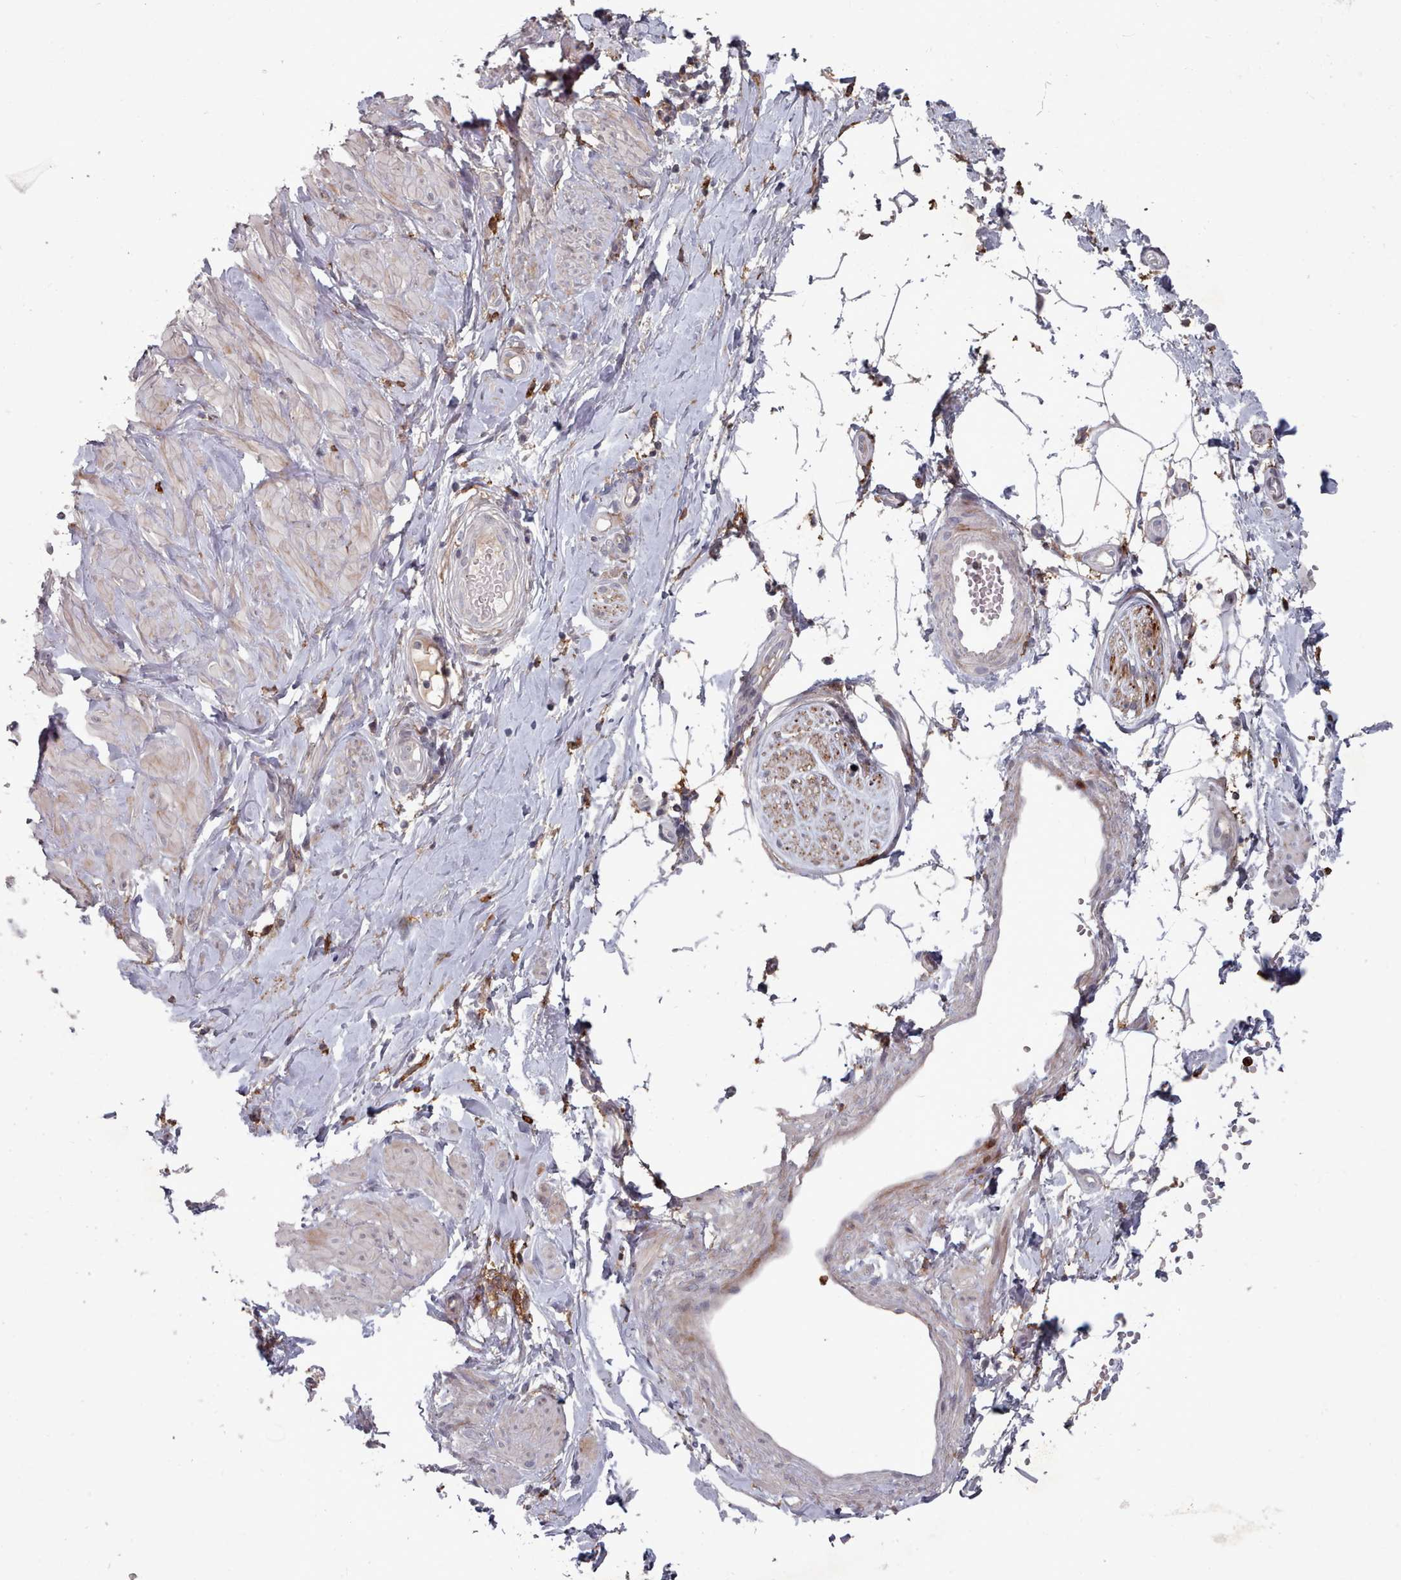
{"staining": {"intensity": "negative", "quantity": "none", "location": "none"}, "tissue": "adipose tissue", "cell_type": "Adipocytes", "image_type": "normal", "snomed": [{"axis": "morphology", "description": "Normal tissue, NOS"}, {"axis": "topography", "description": "Soft tissue"}, {"axis": "topography", "description": "Adipose tissue"}, {"axis": "topography", "description": "Vascular tissue"}, {"axis": "topography", "description": "Peripheral nerve tissue"}], "caption": "IHC histopathology image of normal human adipose tissue stained for a protein (brown), which exhibits no staining in adipocytes.", "gene": "COL8A2", "patient": {"sex": "male", "age": 74}}